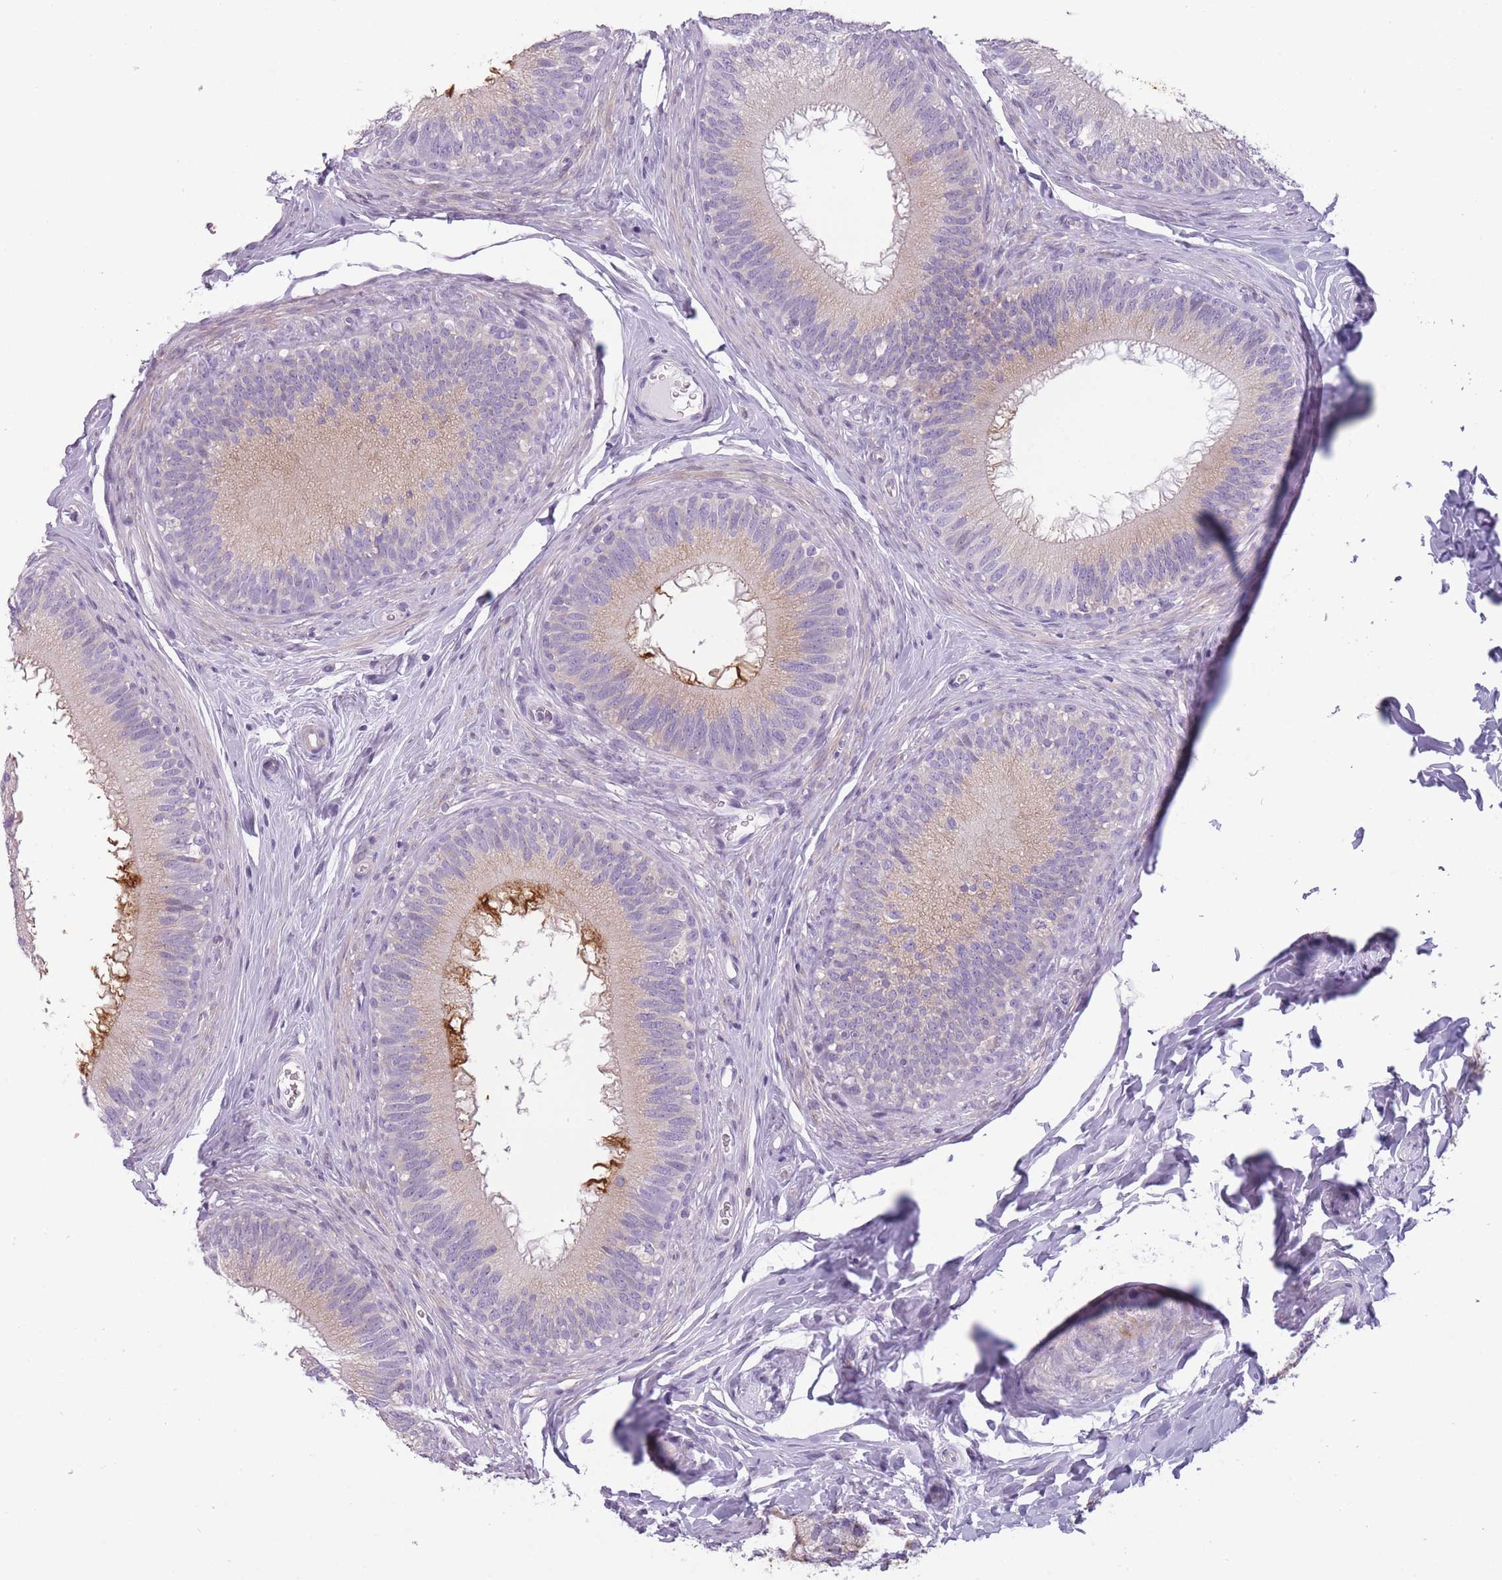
{"staining": {"intensity": "strong", "quantity": "<25%", "location": "cytoplasmic/membranous"}, "tissue": "epididymis", "cell_type": "Glandular cells", "image_type": "normal", "snomed": [{"axis": "morphology", "description": "Normal tissue, NOS"}, {"axis": "topography", "description": "Epididymis"}], "caption": "Normal epididymis was stained to show a protein in brown. There is medium levels of strong cytoplasmic/membranous expression in about <25% of glandular cells. The staining is performed using DAB (3,3'-diaminobenzidine) brown chromogen to label protein expression. The nuclei are counter-stained blue using hematoxylin.", "gene": "GGT1", "patient": {"sex": "male", "age": 38}}